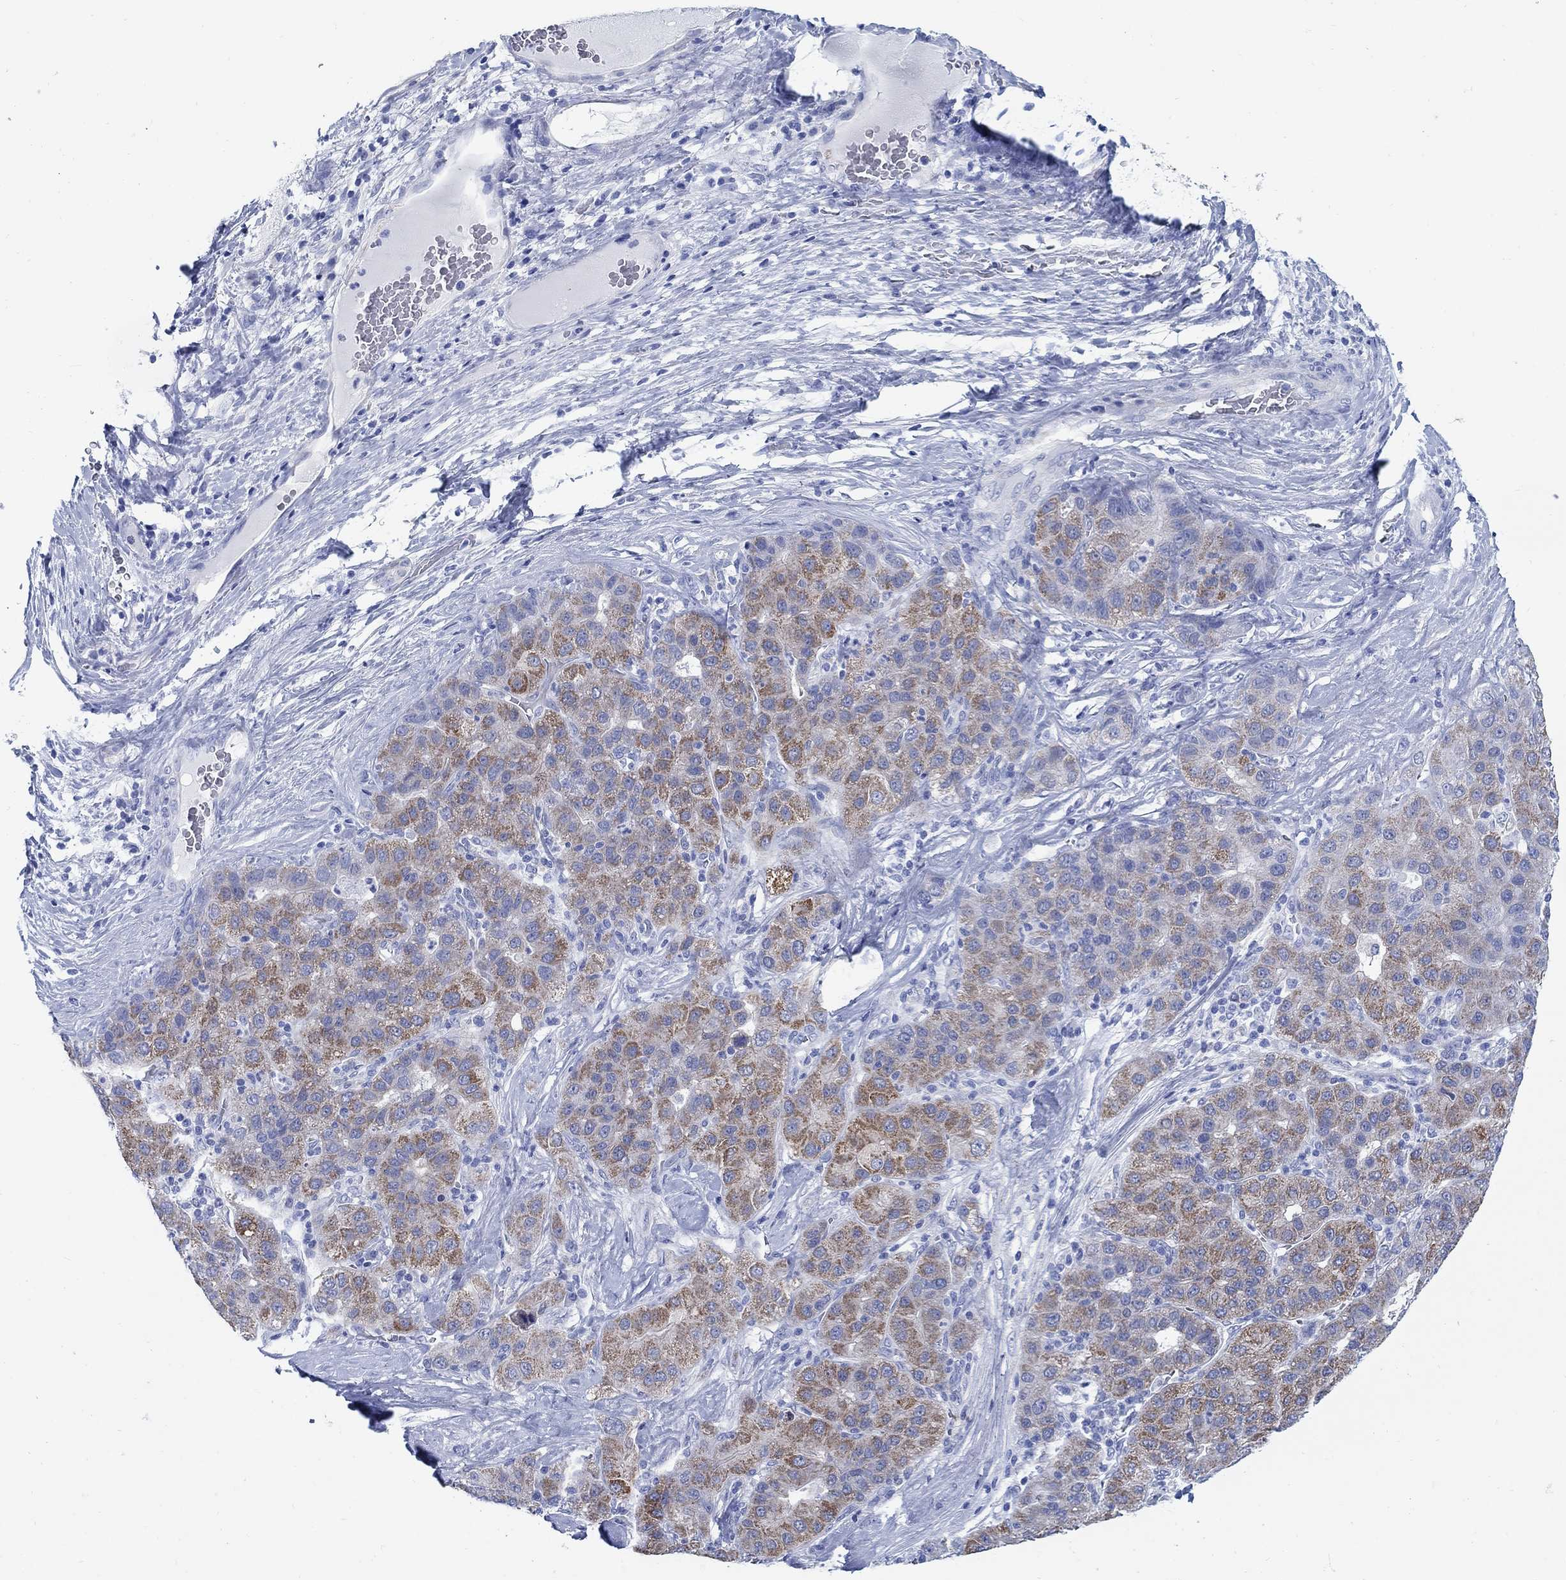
{"staining": {"intensity": "moderate", "quantity": "<25%", "location": "cytoplasmic/membranous"}, "tissue": "liver cancer", "cell_type": "Tumor cells", "image_type": "cancer", "snomed": [{"axis": "morphology", "description": "Carcinoma, Hepatocellular, NOS"}, {"axis": "topography", "description": "Liver"}], "caption": "This is an image of IHC staining of liver cancer, which shows moderate positivity in the cytoplasmic/membranous of tumor cells.", "gene": "ZDHHC14", "patient": {"sex": "male", "age": 65}}